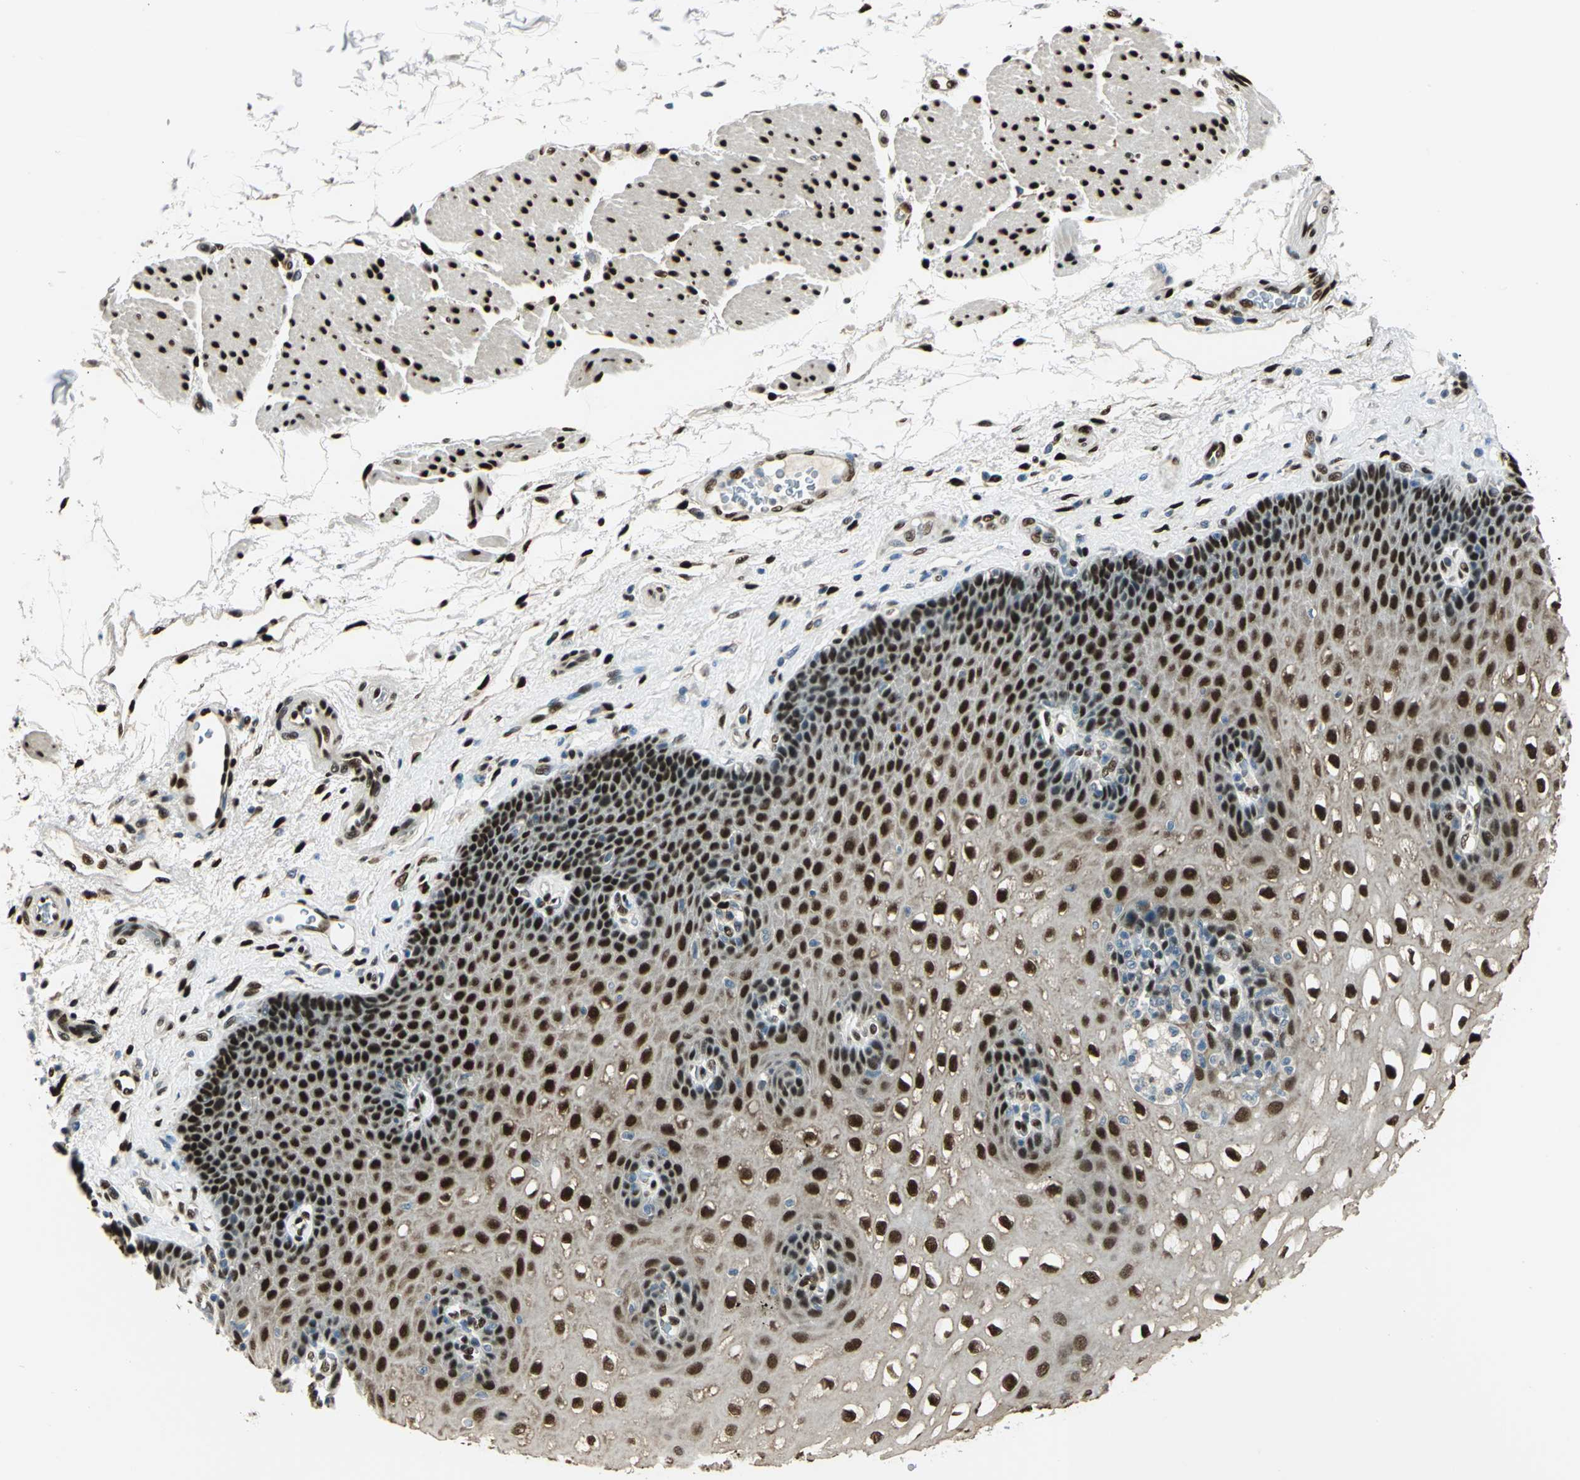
{"staining": {"intensity": "strong", "quantity": ">75%", "location": "cytoplasmic/membranous,nuclear"}, "tissue": "esophagus", "cell_type": "Squamous epithelial cells", "image_type": "normal", "snomed": [{"axis": "morphology", "description": "Normal tissue, NOS"}, {"axis": "topography", "description": "Esophagus"}], "caption": "Squamous epithelial cells exhibit strong cytoplasmic/membranous,nuclear expression in approximately >75% of cells in normal esophagus.", "gene": "NFIA", "patient": {"sex": "female", "age": 72}}